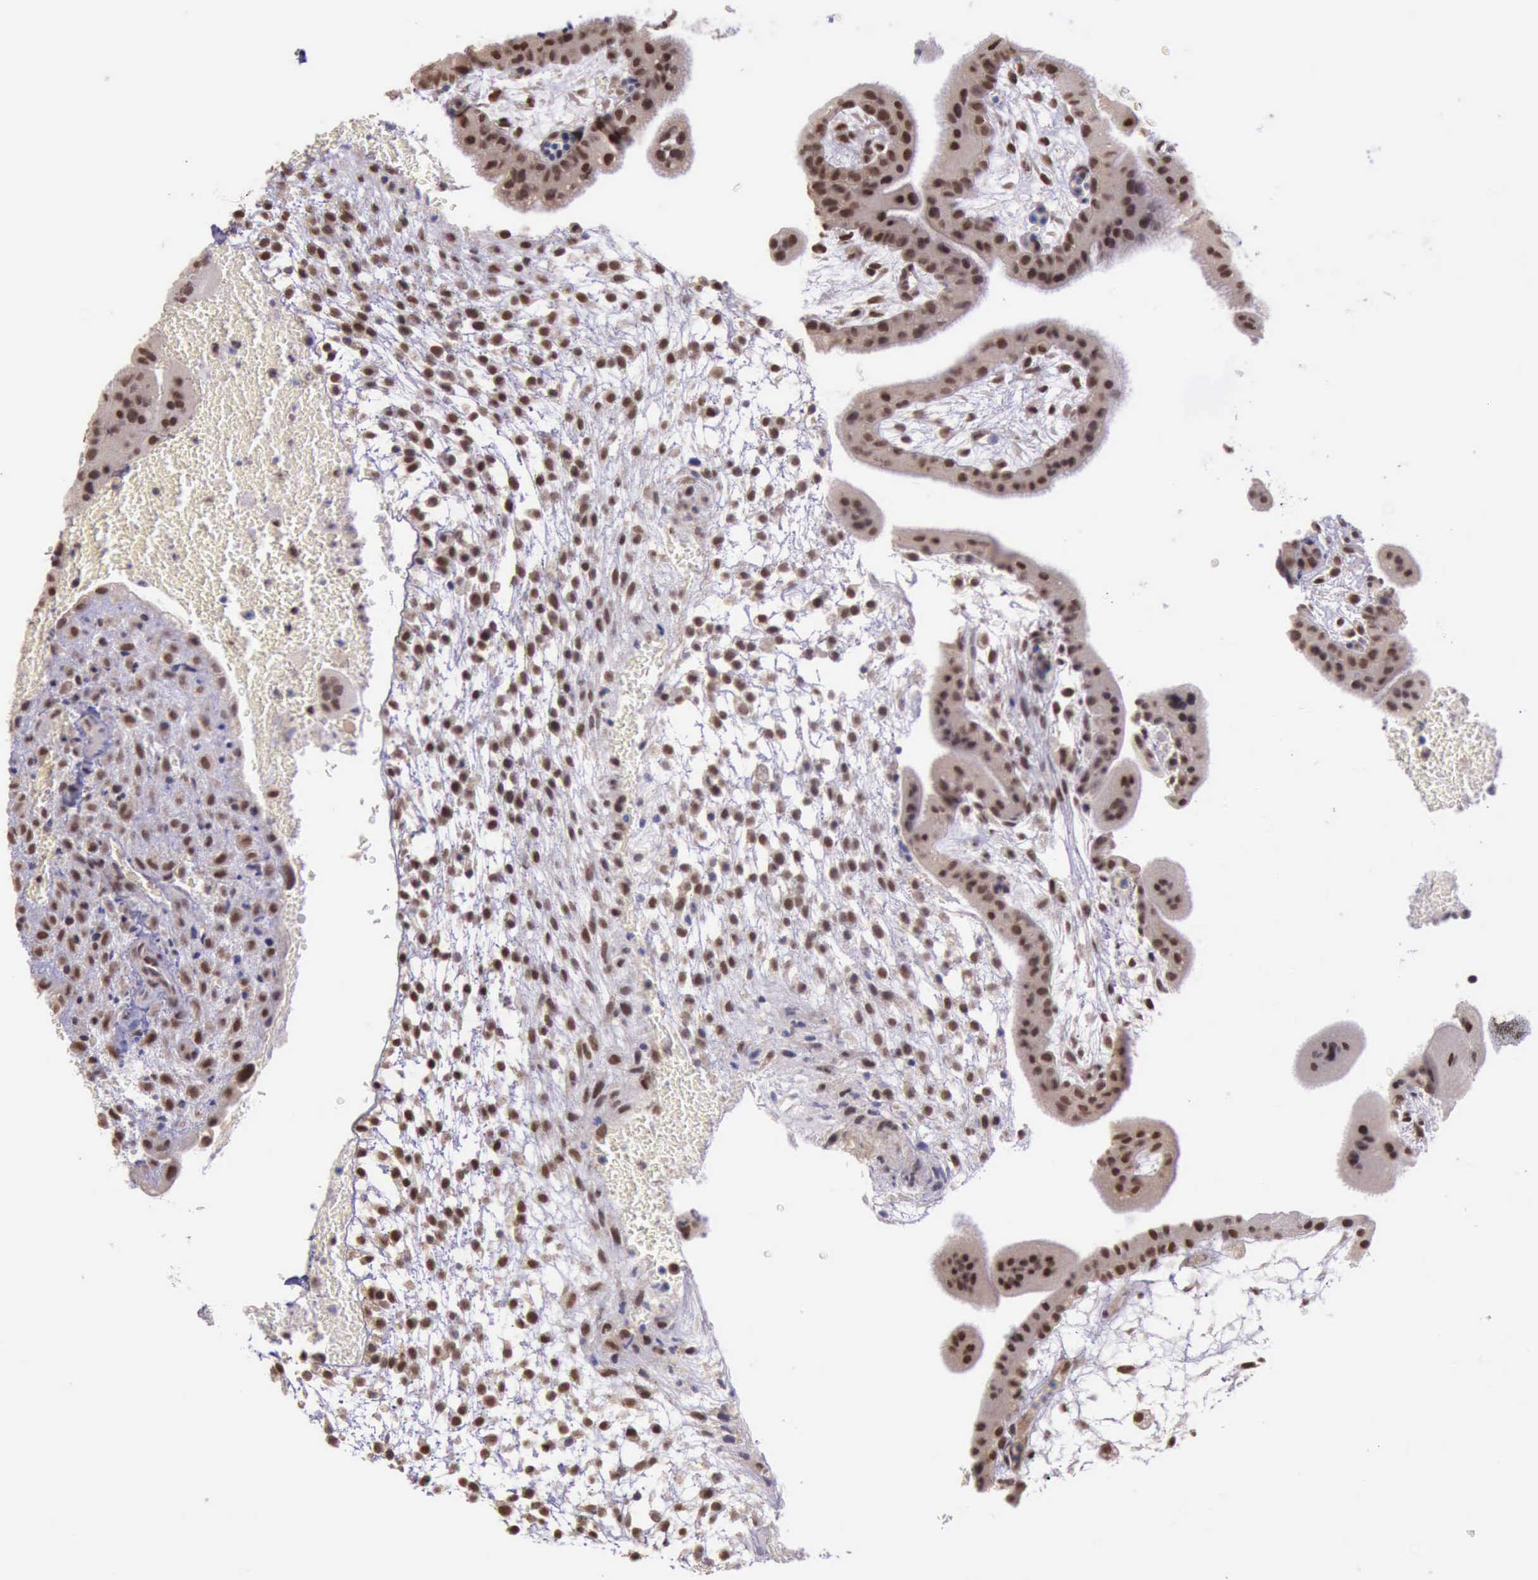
{"staining": {"intensity": "strong", "quantity": ">75%", "location": "nuclear"}, "tissue": "placenta", "cell_type": "Decidual cells", "image_type": "normal", "snomed": [{"axis": "morphology", "description": "Normal tissue, NOS"}, {"axis": "topography", "description": "Placenta"}], "caption": "Decidual cells exhibit high levels of strong nuclear positivity in approximately >75% of cells in unremarkable human placenta. The staining is performed using DAB brown chromogen to label protein expression. The nuclei are counter-stained blue using hematoxylin.", "gene": "PRPF39", "patient": {"sex": "female", "age": 35}}